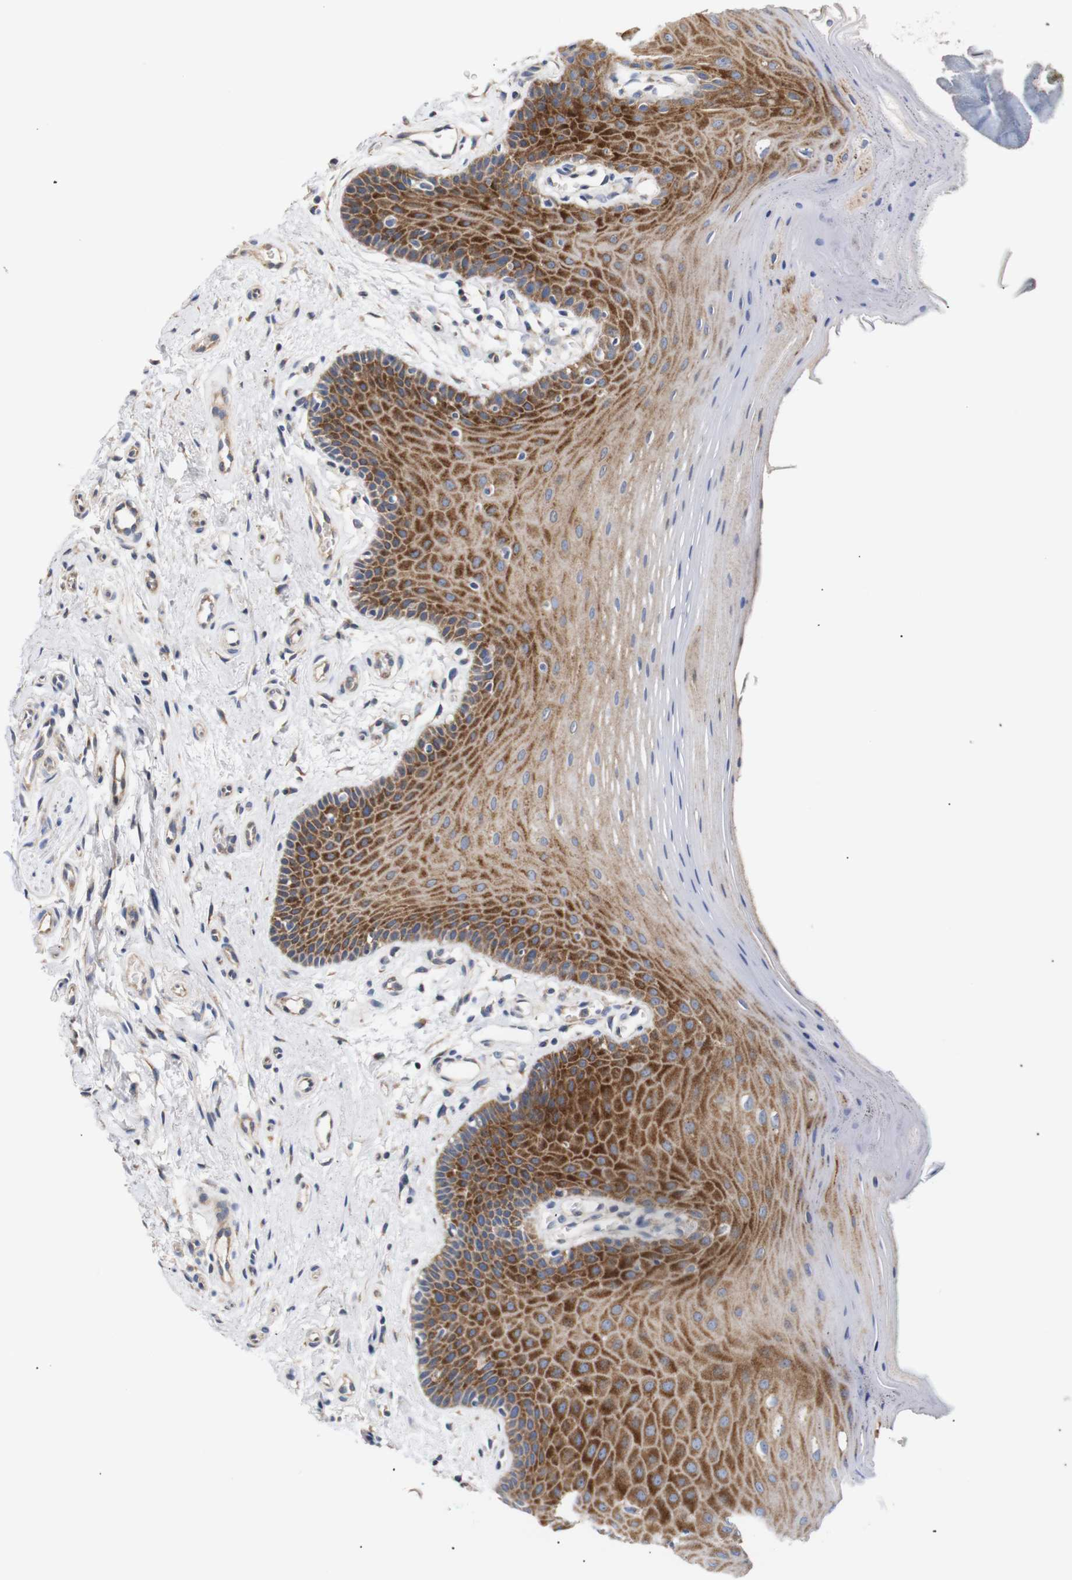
{"staining": {"intensity": "strong", "quantity": "25%-75%", "location": "cytoplasmic/membranous"}, "tissue": "oral mucosa", "cell_type": "Squamous epithelial cells", "image_type": "normal", "snomed": [{"axis": "morphology", "description": "Normal tissue, NOS"}, {"axis": "topography", "description": "Skeletal muscle"}, {"axis": "topography", "description": "Oral tissue"}], "caption": "Oral mucosa stained with DAB (3,3'-diaminobenzidine) IHC exhibits high levels of strong cytoplasmic/membranous staining in about 25%-75% of squamous epithelial cells. The protein is stained brown, and the nuclei are stained in blue (DAB IHC with brightfield microscopy, high magnification).", "gene": "TRIM5", "patient": {"sex": "male", "age": 58}}